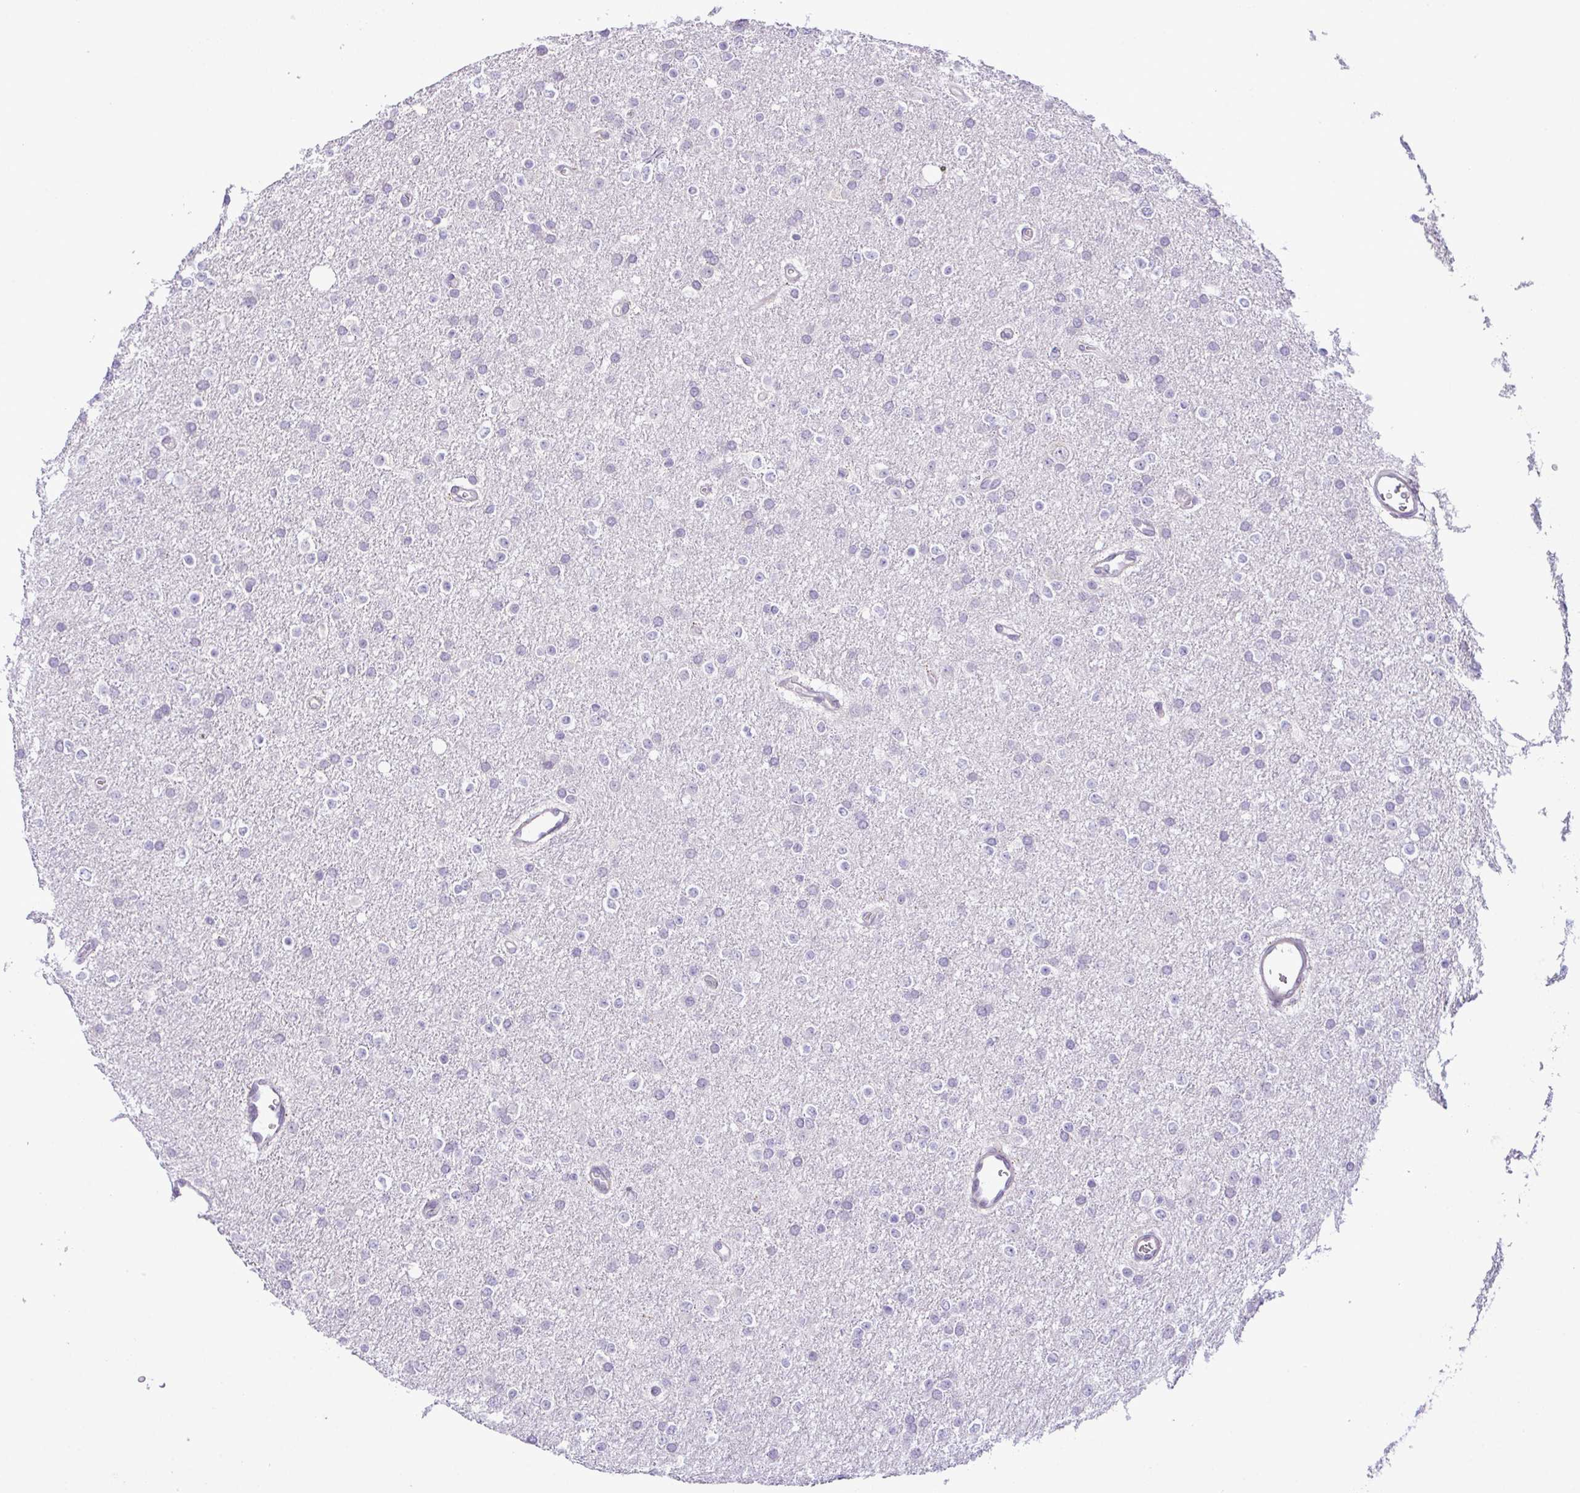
{"staining": {"intensity": "negative", "quantity": "none", "location": "none"}, "tissue": "glioma", "cell_type": "Tumor cells", "image_type": "cancer", "snomed": [{"axis": "morphology", "description": "Glioma, malignant, Low grade"}, {"axis": "topography", "description": "Brain"}], "caption": "High magnification brightfield microscopy of glioma stained with DAB (brown) and counterstained with hematoxylin (blue): tumor cells show no significant staining.", "gene": "SYNPO2L", "patient": {"sex": "female", "age": 34}}